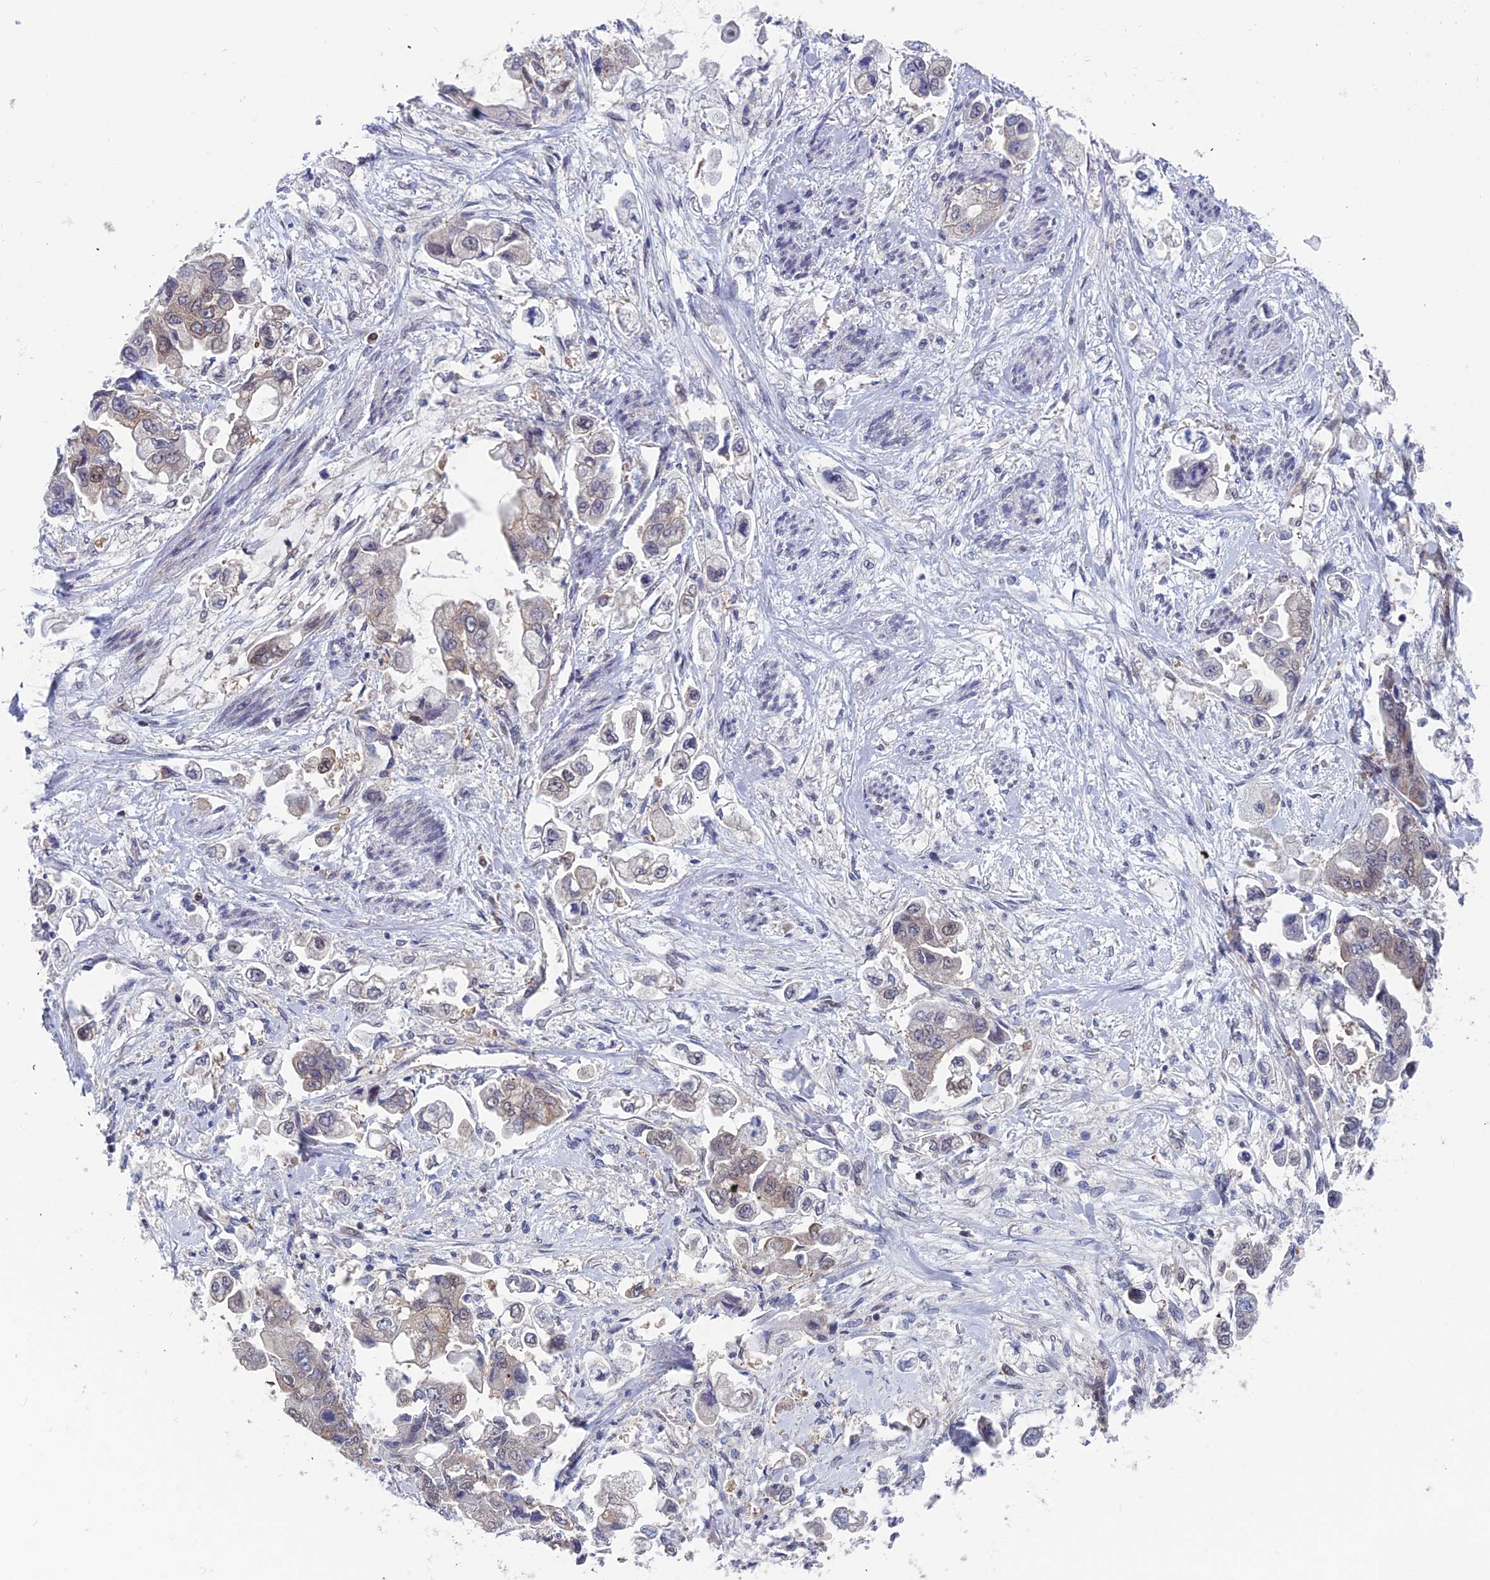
{"staining": {"intensity": "moderate", "quantity": "<25%", "location": "cytoplasmic/membranous,nuclear"}, "tissue": "stomach cancer", "cell_type": "Tumor cells", "image_type": "cancer", "snomed": [{"axis": "morphology", "description": "Adenocarcinoma, NOS"}, {"axis": "topography", "description": "Stomach"}], "caption": "Immunohistochemical staining of human stomach cancer reveals low levels of moderate cytoplasmic/membranous and nuclear protein staining in approximately <25% of tumor cells. The protein is shown in brown color, while the nuclei are stained blue.", "gene": "IGBP1", "patient": {"sex": "male", "age": 62}}